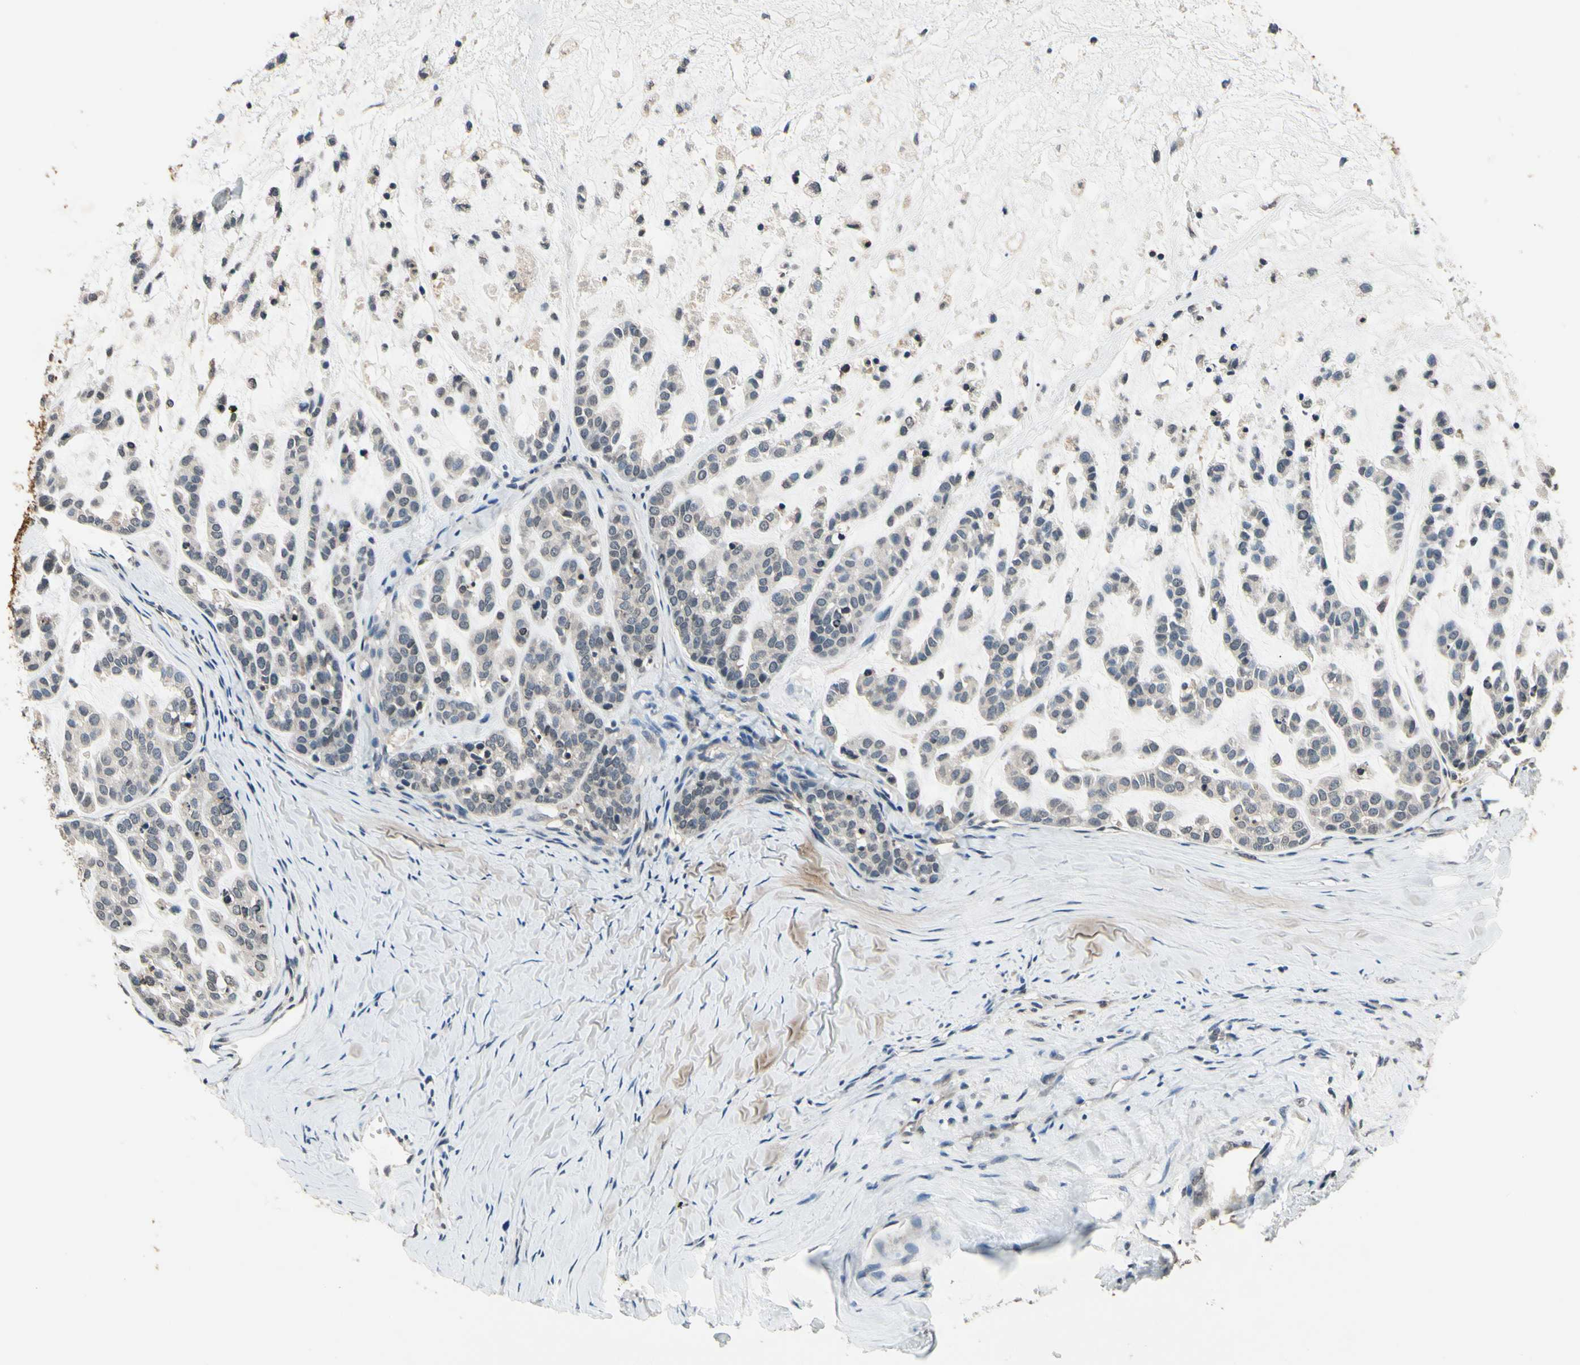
{"staining": {"intensity": "weak", "quantity": ">75%", "location": "cytoplasmic/membranous"}, "tissue": "head and neck cancer", "cell_type": "Tumor cells", "image_type": "cancer", "snomed": [{"axis": "morphology", "description": "Adenocarcinoma, NOS"}, {"axis": "morphology", "description": "Adenoma, NOS"}, {"axis": "topography", "description": "Head-Neck"}], "caption": "About >75% of tumor cells in head and neck adenocarcinoma demonstrate weak cytoplasmic/membranous protein expression as visualized by brown immunohistochemical staining.", "gene": "GCLC", "patient": {"sex": "female", "age": 55}}